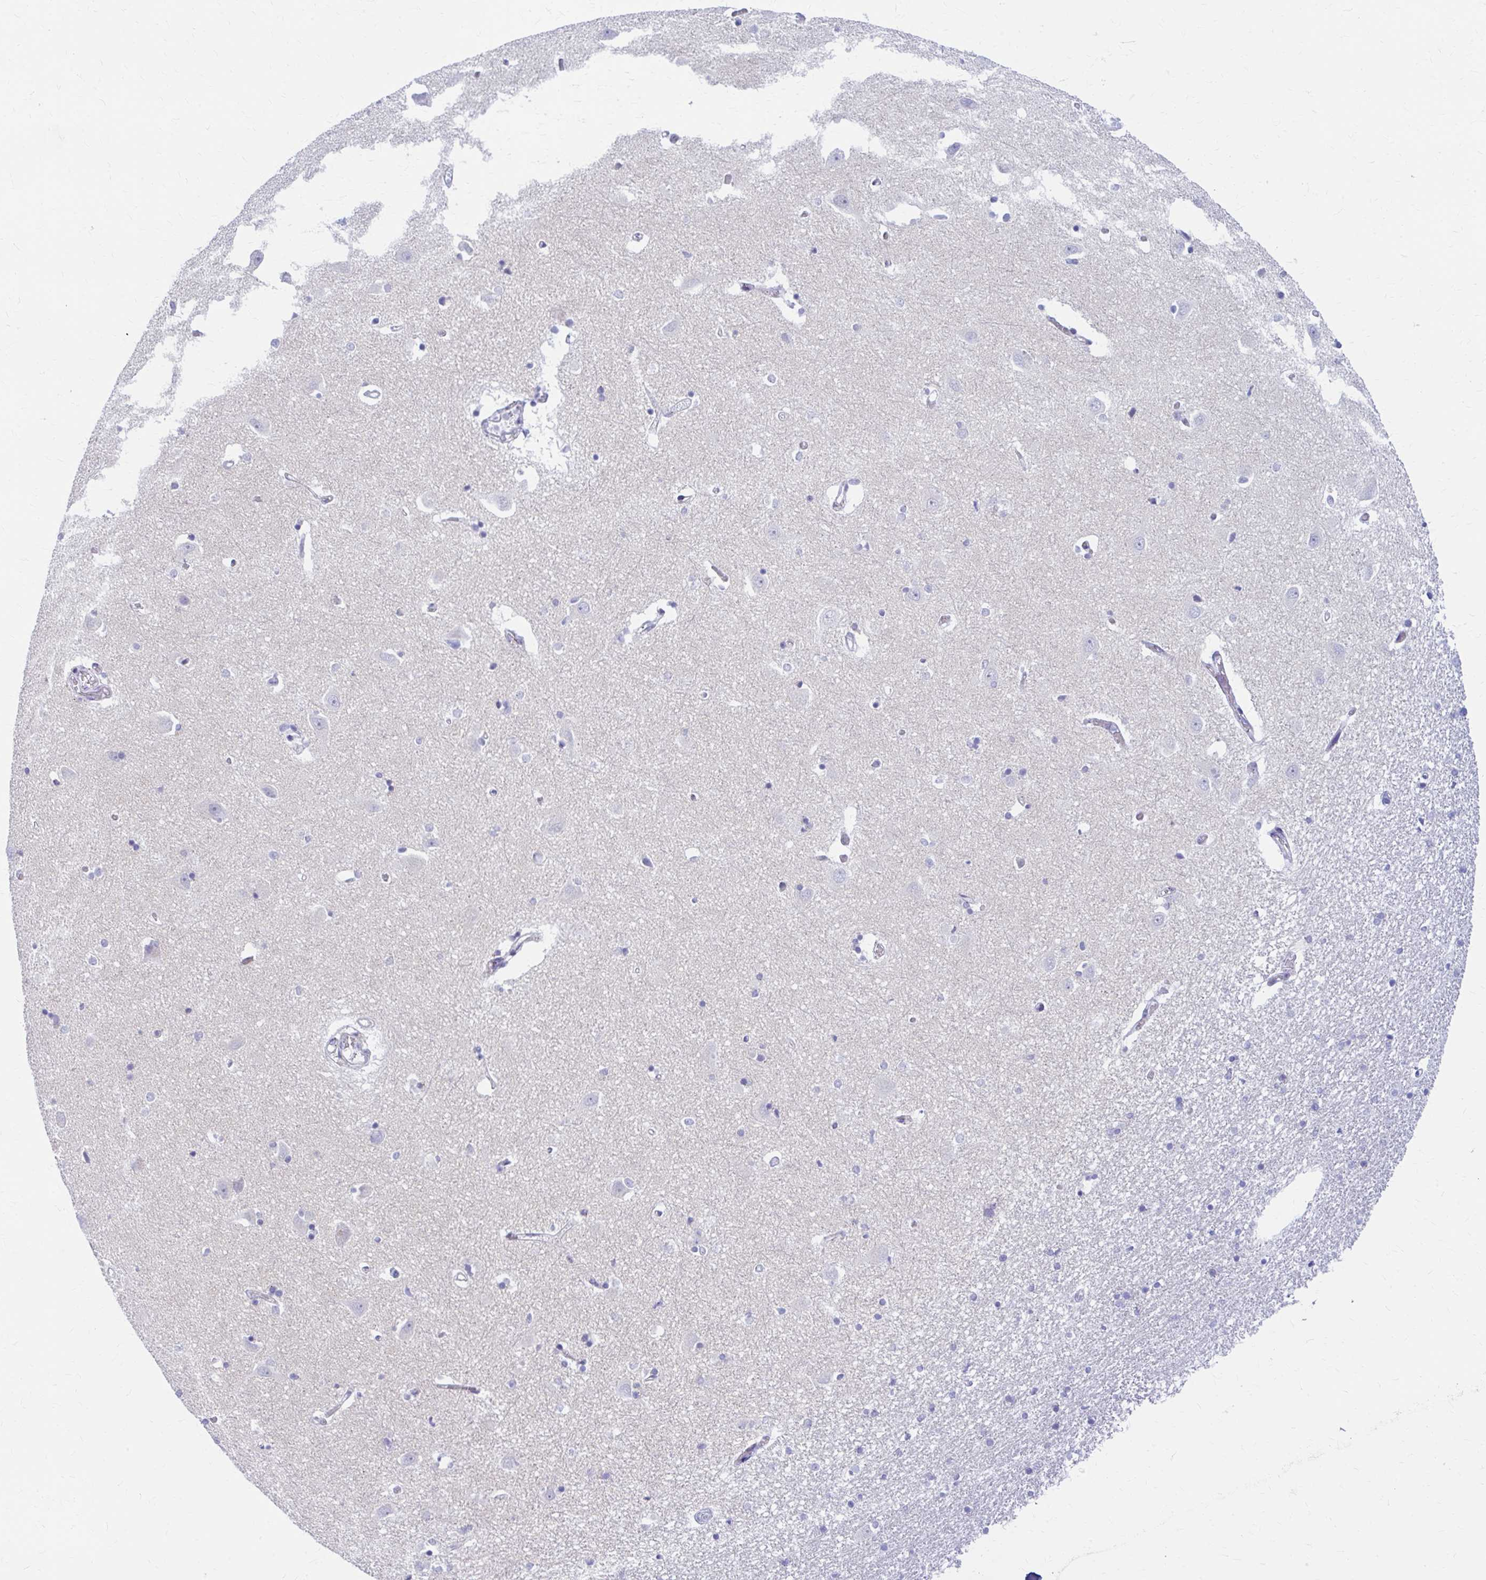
{"staining": {"intensity": "negative", "quantity": "none", "location": "none"}, "tissue": "caudate", "cell_type": "Glial cells", "image_type": "normal", "snomed": [{"axis": "morphology", "description": "Normal tissue, NOS"}, {"axis": "topography", "description": "Lateral ventricle wall"}, {"axis": "topography", "description": "Hippocampus"}], "caption": "Immunohistochemistry (IHC) of unremarkable human caudate displays no expression in glial cells. Nuclei are stained in blue.", "gene": "RADIL", "patient": {"sex": "female", "age": 63}}